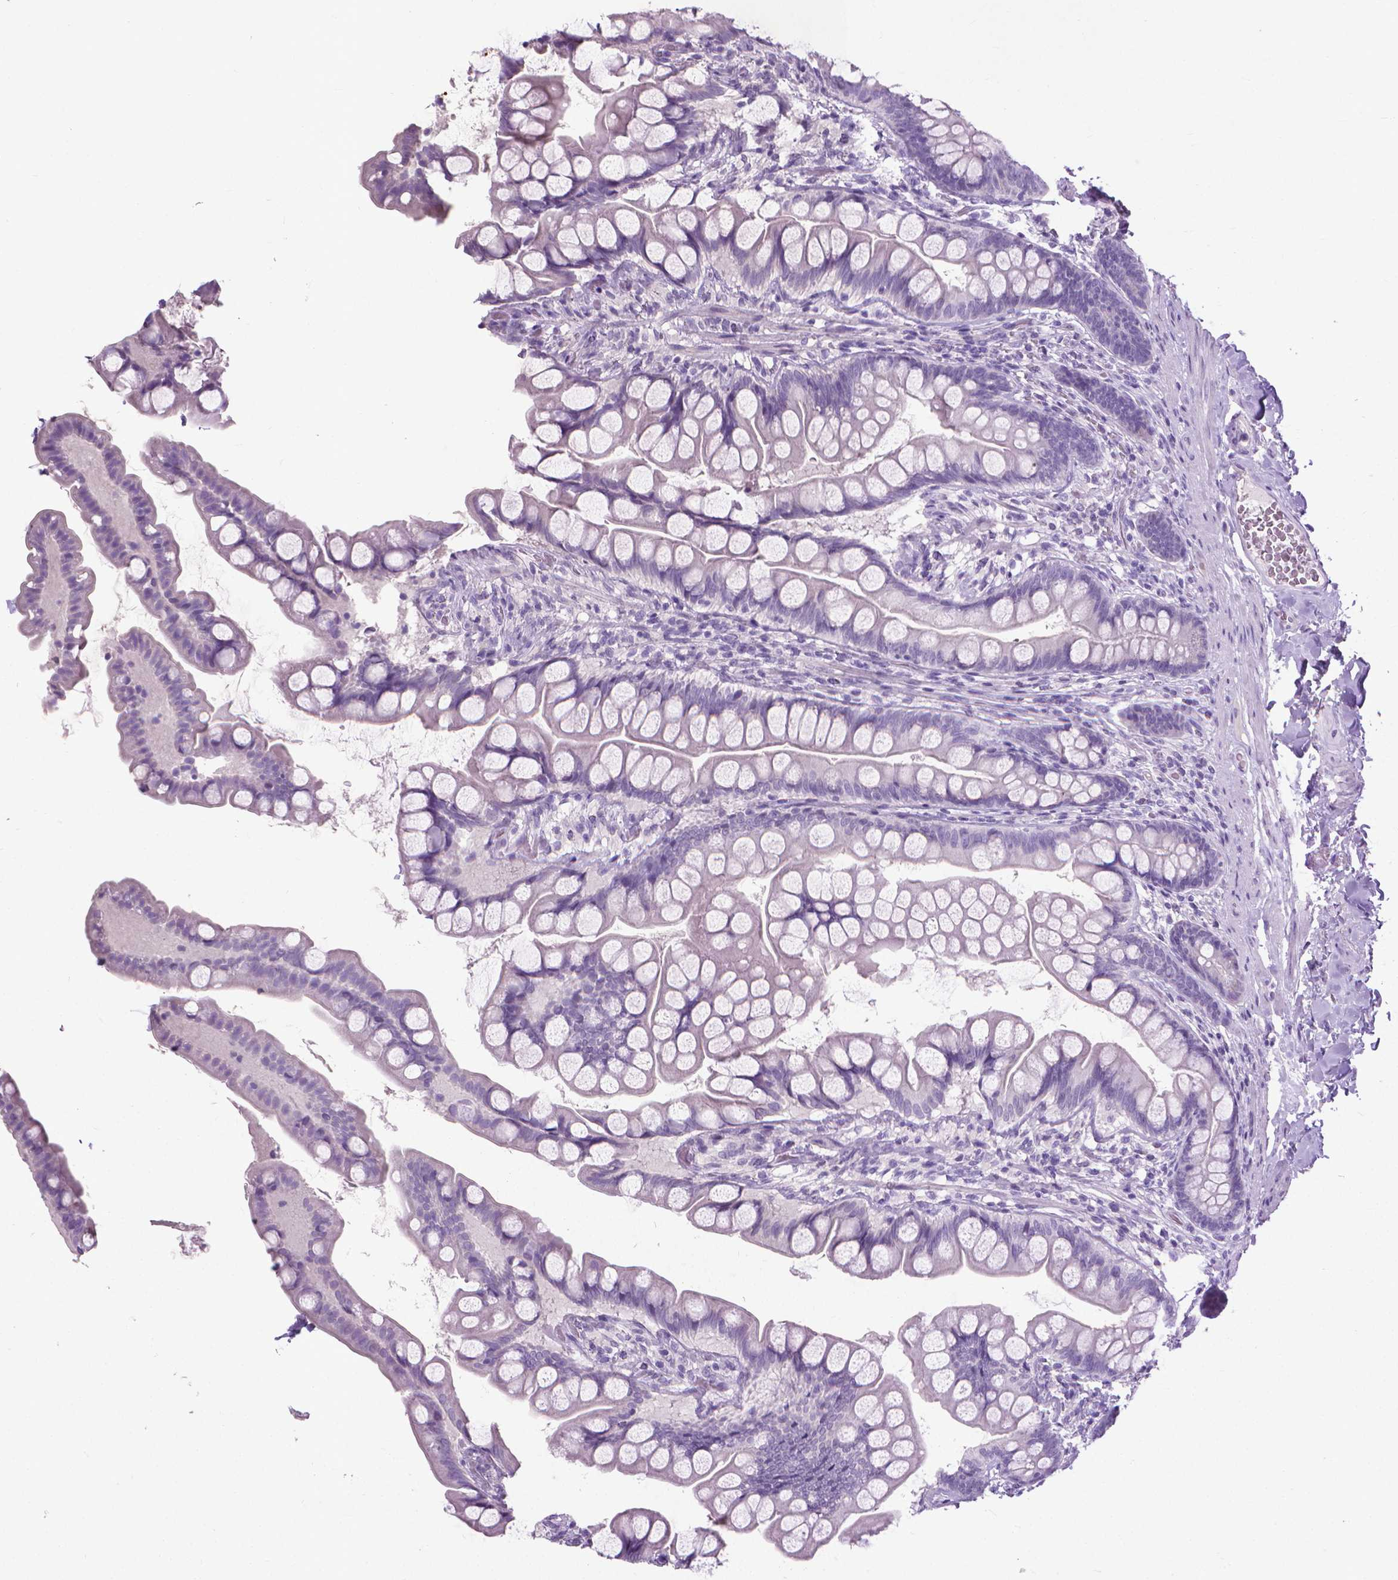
{"staining": {"intensity": "negative", "quantity": "none", "location": "none"}, "tissue": "small intestine", "cell_type": "Glandular cells", "image_type": "normal", "snomed": [{"axis": "morphology", "description": "Normal tissue, NOS"}, {"axis": "topography", "description": "Small intestine"}], "caption": "This is a histopathology image of immunohistochemistry staining of normal small intestine, which shows no staining in glandular cells. (Brightfield microscopy of DAB immunohistochemistry (IHC) at high magnification).", "gene": "KRT5", "patient": {"sex": "male", "age": 70}}